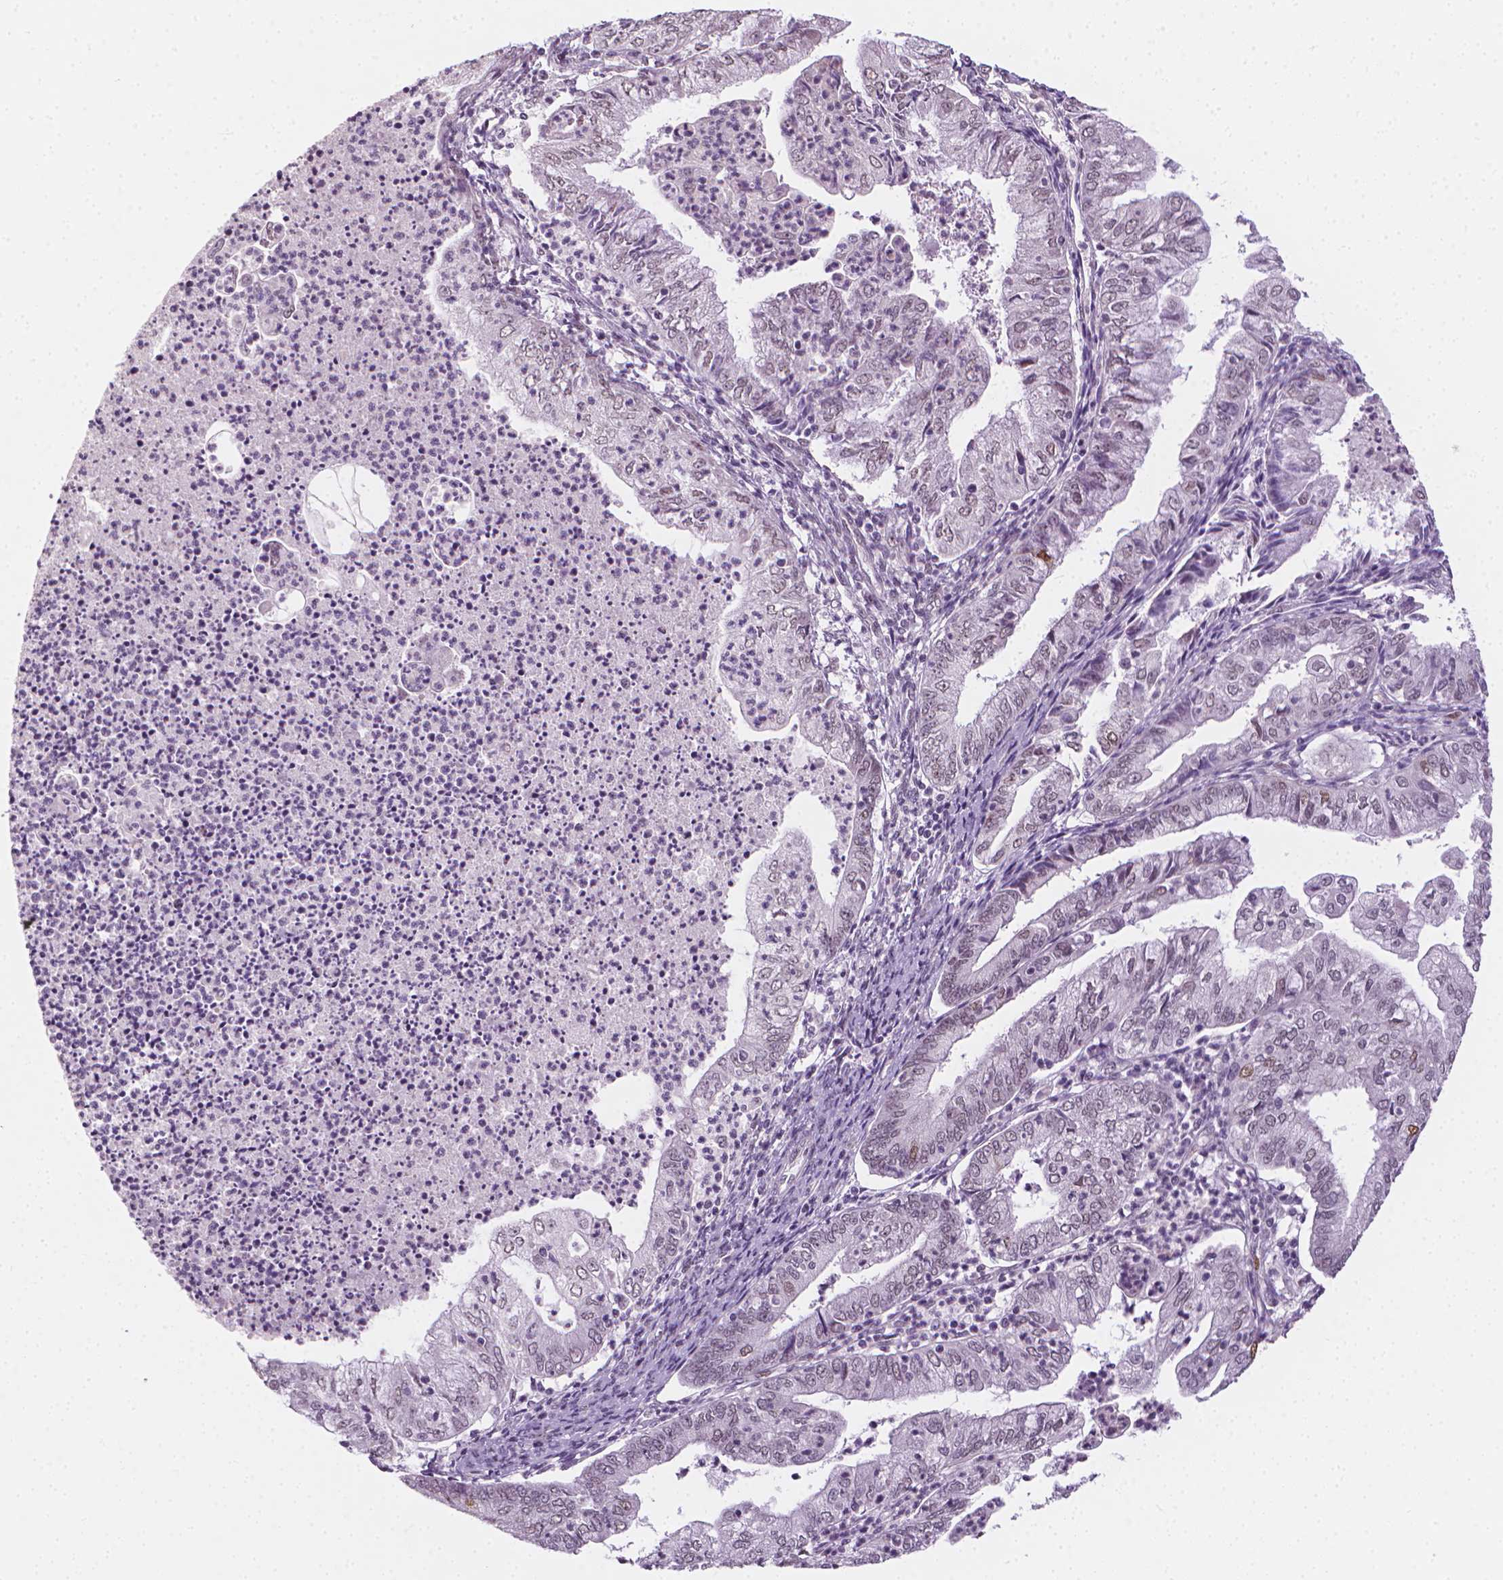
{"staining": {"intensity": "negative", "quantity": "none", "location": "none"}, "tissue": "endometrial cancer", "cell_type": "Tumor cells", "image_type": "cancer", "snomed": [{"axis": "morphology", "description": "Adenocarcinoma, NOS"}, {"axis": "topography", "description": "Endometrium"}], "caption": "Immunohistochemical staining of human adenocarcinoma (endometrial) reveals no significant positivity in tumor cells.", "gene": "CDKN1C", "patient": {"sex": "female", "age": 55}}